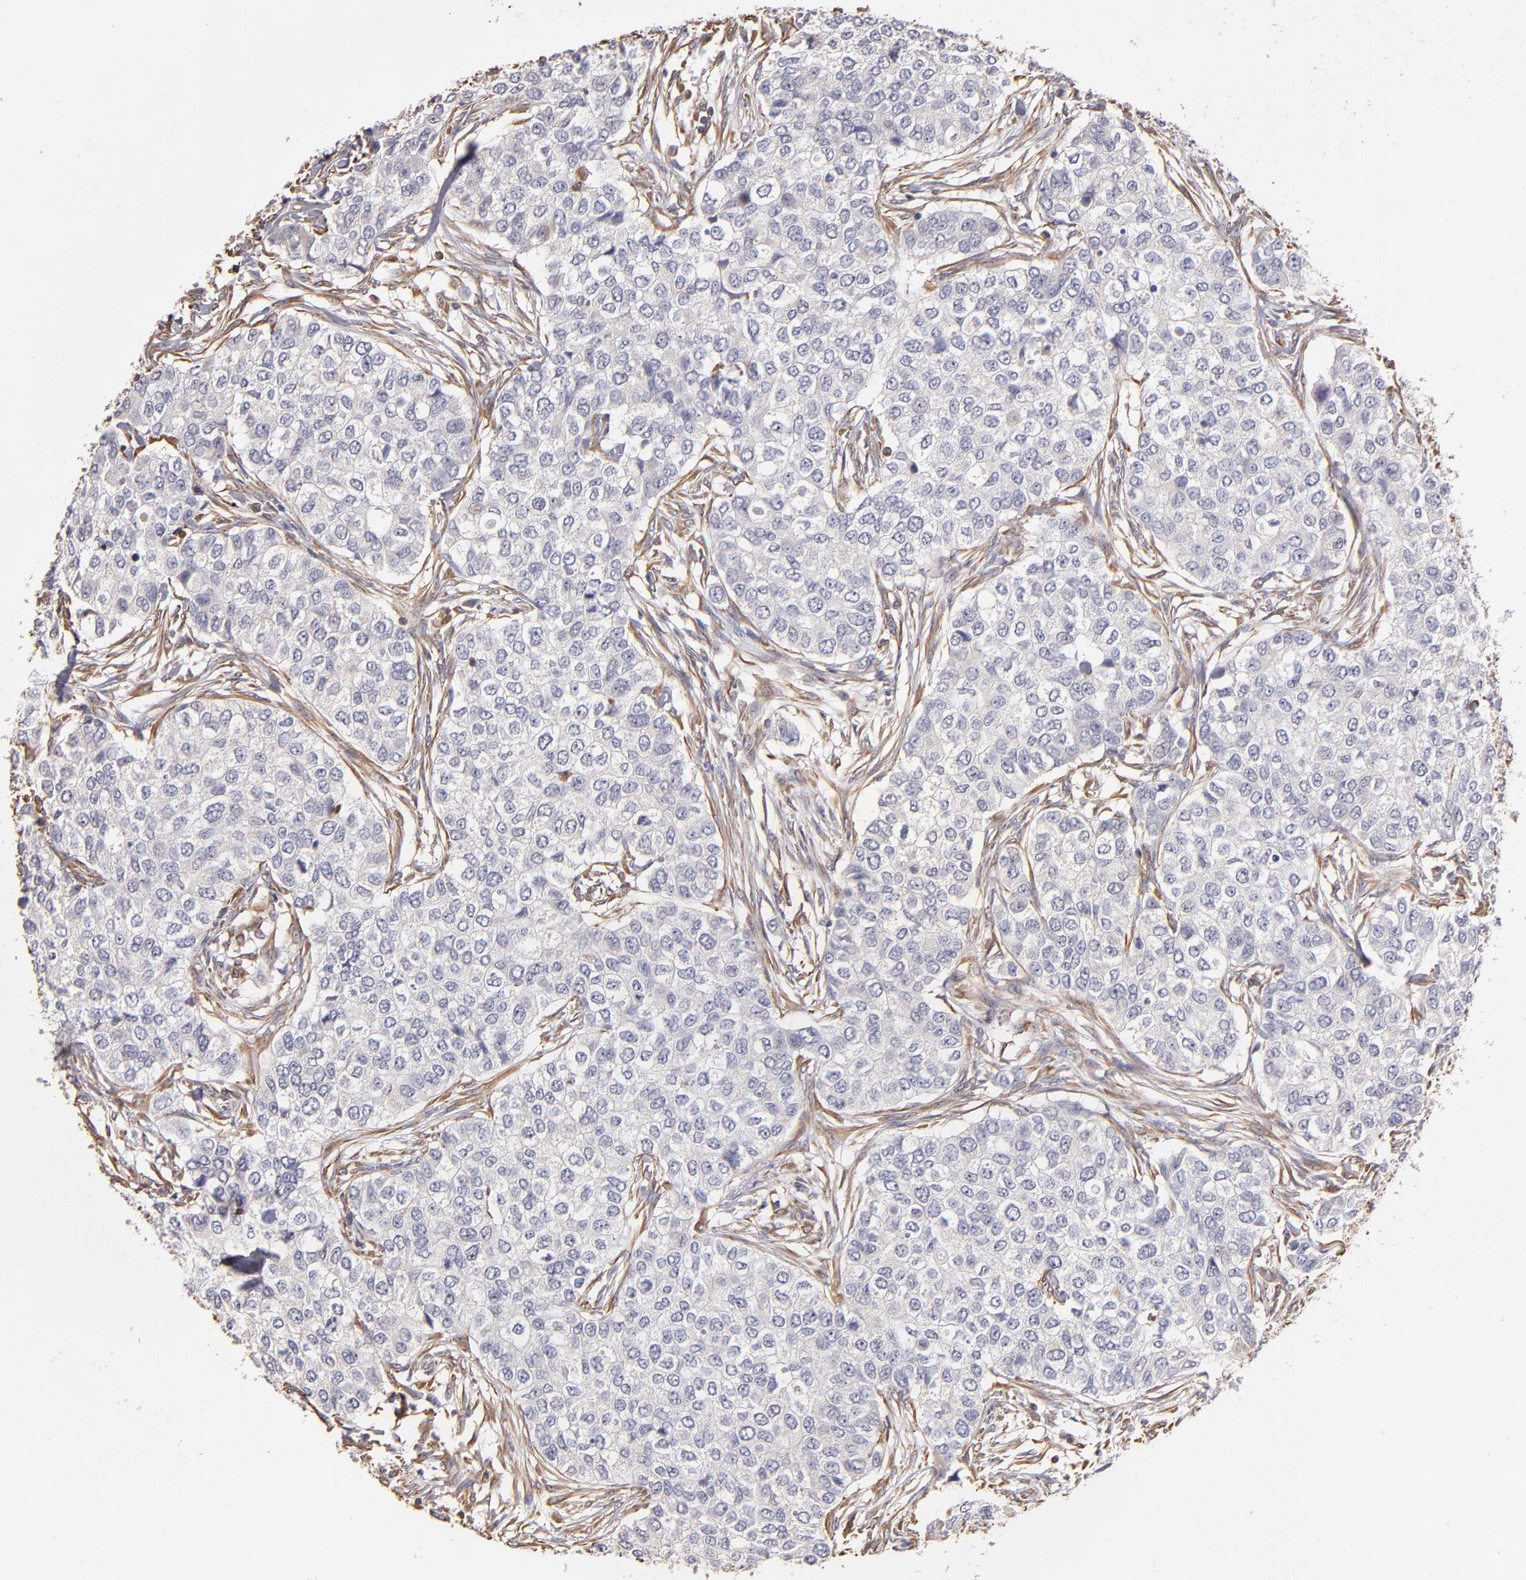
{"staining": {"intensity": "negative", "quantity": "none", "location": "none"}, "tissue": "breast cancer", "cell_type": "Tumor cells", "image_type": "cancer", "snomed": [{"axis": "morphology", "description": "Normal tissue, NOS"}, {"axis": "morphology", "description": "Duct carcinoma"}, {"axis": "topography", "description": "Breast"}], "caption": "Immunohistochemistry histopathology image of neoplastic tissue: breast cancer stained with DAB (3,3'-diaminobenzidine) shows no significant protein expression in tumor cells. Brightfield microscopy of IHC stained with DAB (brown) and hematoxylin (blue), captured at high magnification.", "gene": "ABCC1", "patient": {"sex": "female", "age": 49}}